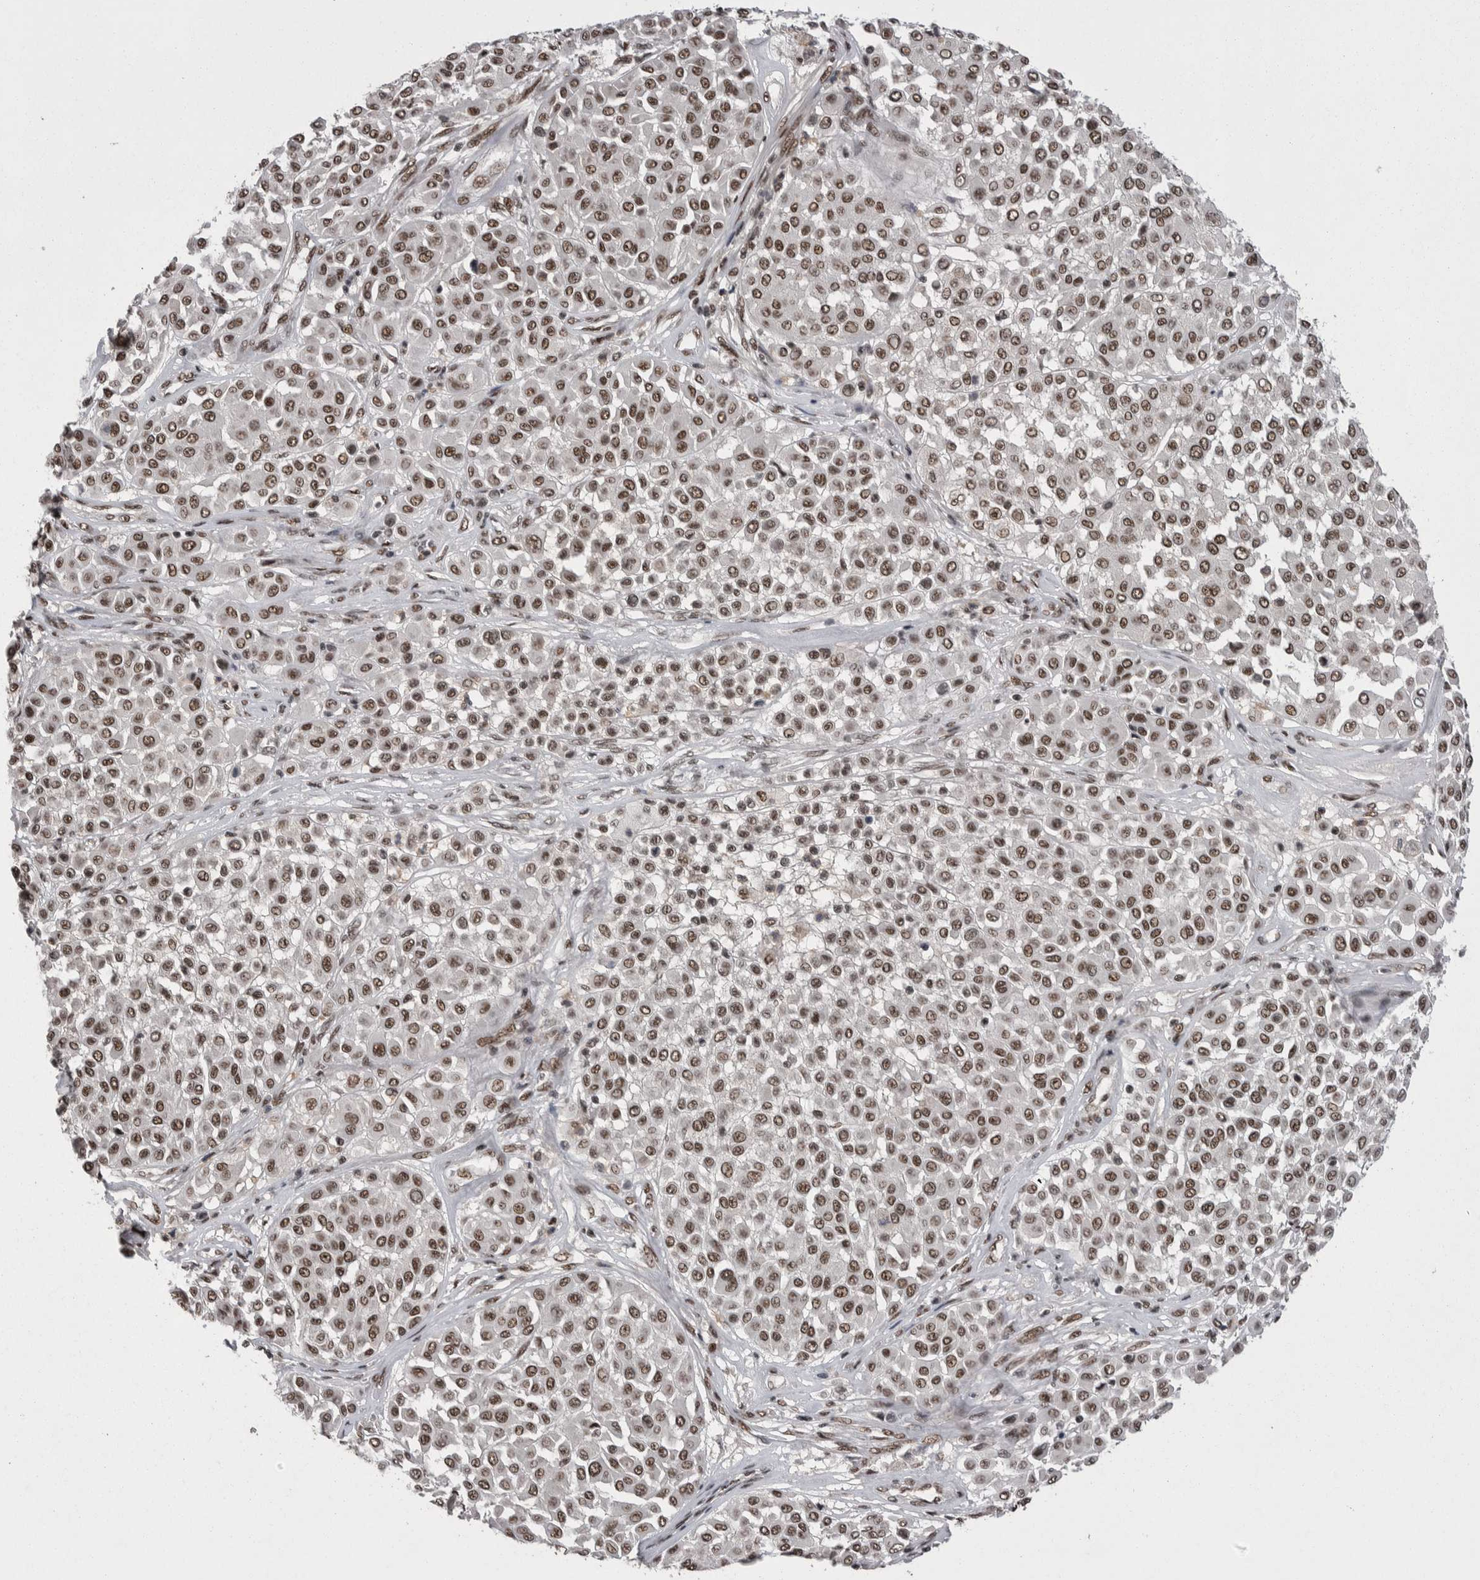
{"staining": {"intensity": "moderate", "quantity": ">75%", "location": "nuclear"}, "tissue": "melanoma", "cell_type": "Tumor cells", "image_type": "cancer", "snomed": [{"axis": "morphology", "description": "Malignant melanoma, Metastatic site"}, {"axis": "topography", "description": "Soft tissue"}], "caption": "DAB immunohistochemical staining of human malignant melanoma (metastatic site) displays moderate nuclear protein expression in about >75% of tumor cells. Using DAB (3,3'-diaminobenzidine) (brown) and hematoxylin (blue) stains, captured at high magnification using brightfield microscopy.", "gene": "DMTF1", "patient": {"sex": "male", "age": 41}}